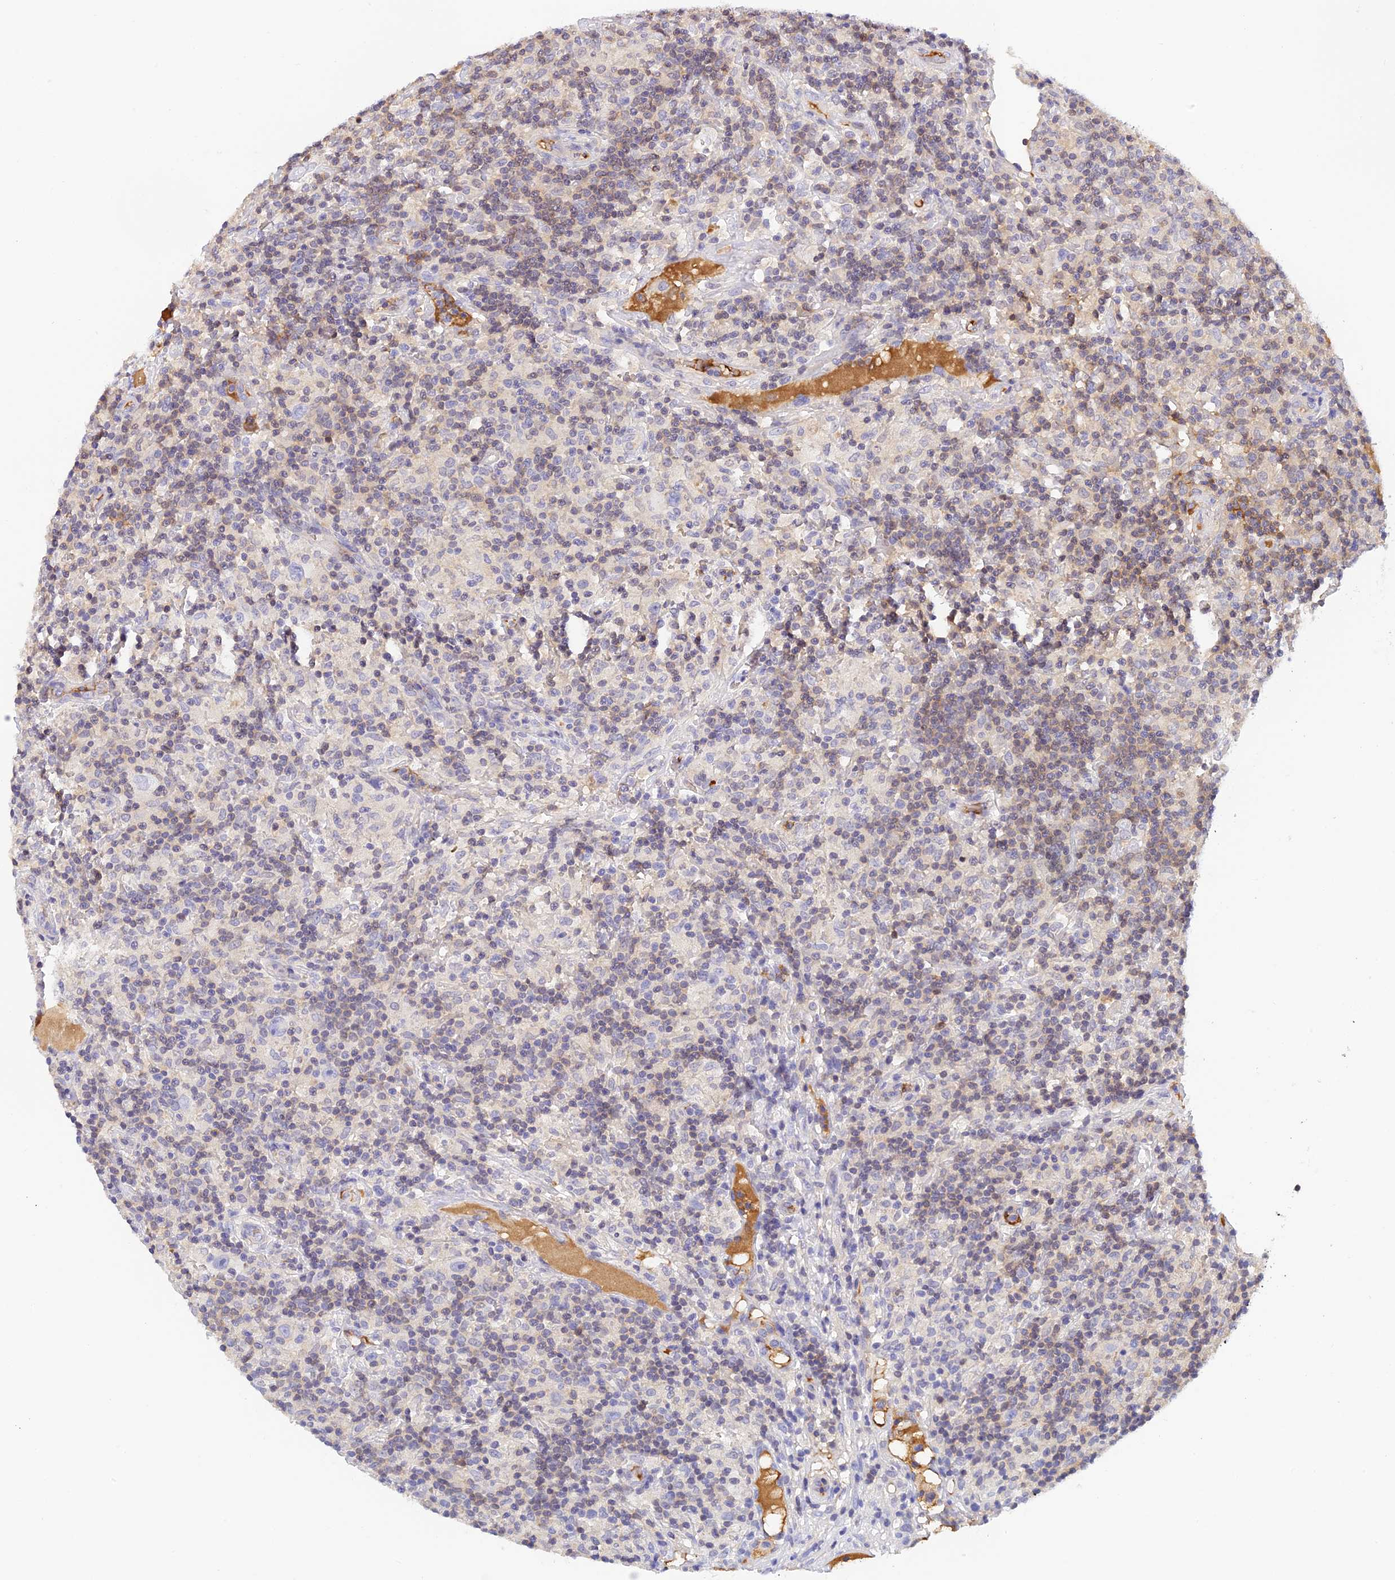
{"staining": {"intensity": "negative", "quantity": "none", "location": "none"}, "tissue": "lymphoma", "cell_type": "Tumor cells", "image_type": "cancer", "snomed": [{"axis": "morphology", "description": "Hodgkin's disease, NOS"}, {"axis": "topography", "description": "Lymph node"}], "caption": "Tumor cells show no significant protein staining in lymphoma.", "gene": "HDHD2", "patient": {"sex": "male", "age": 70}}